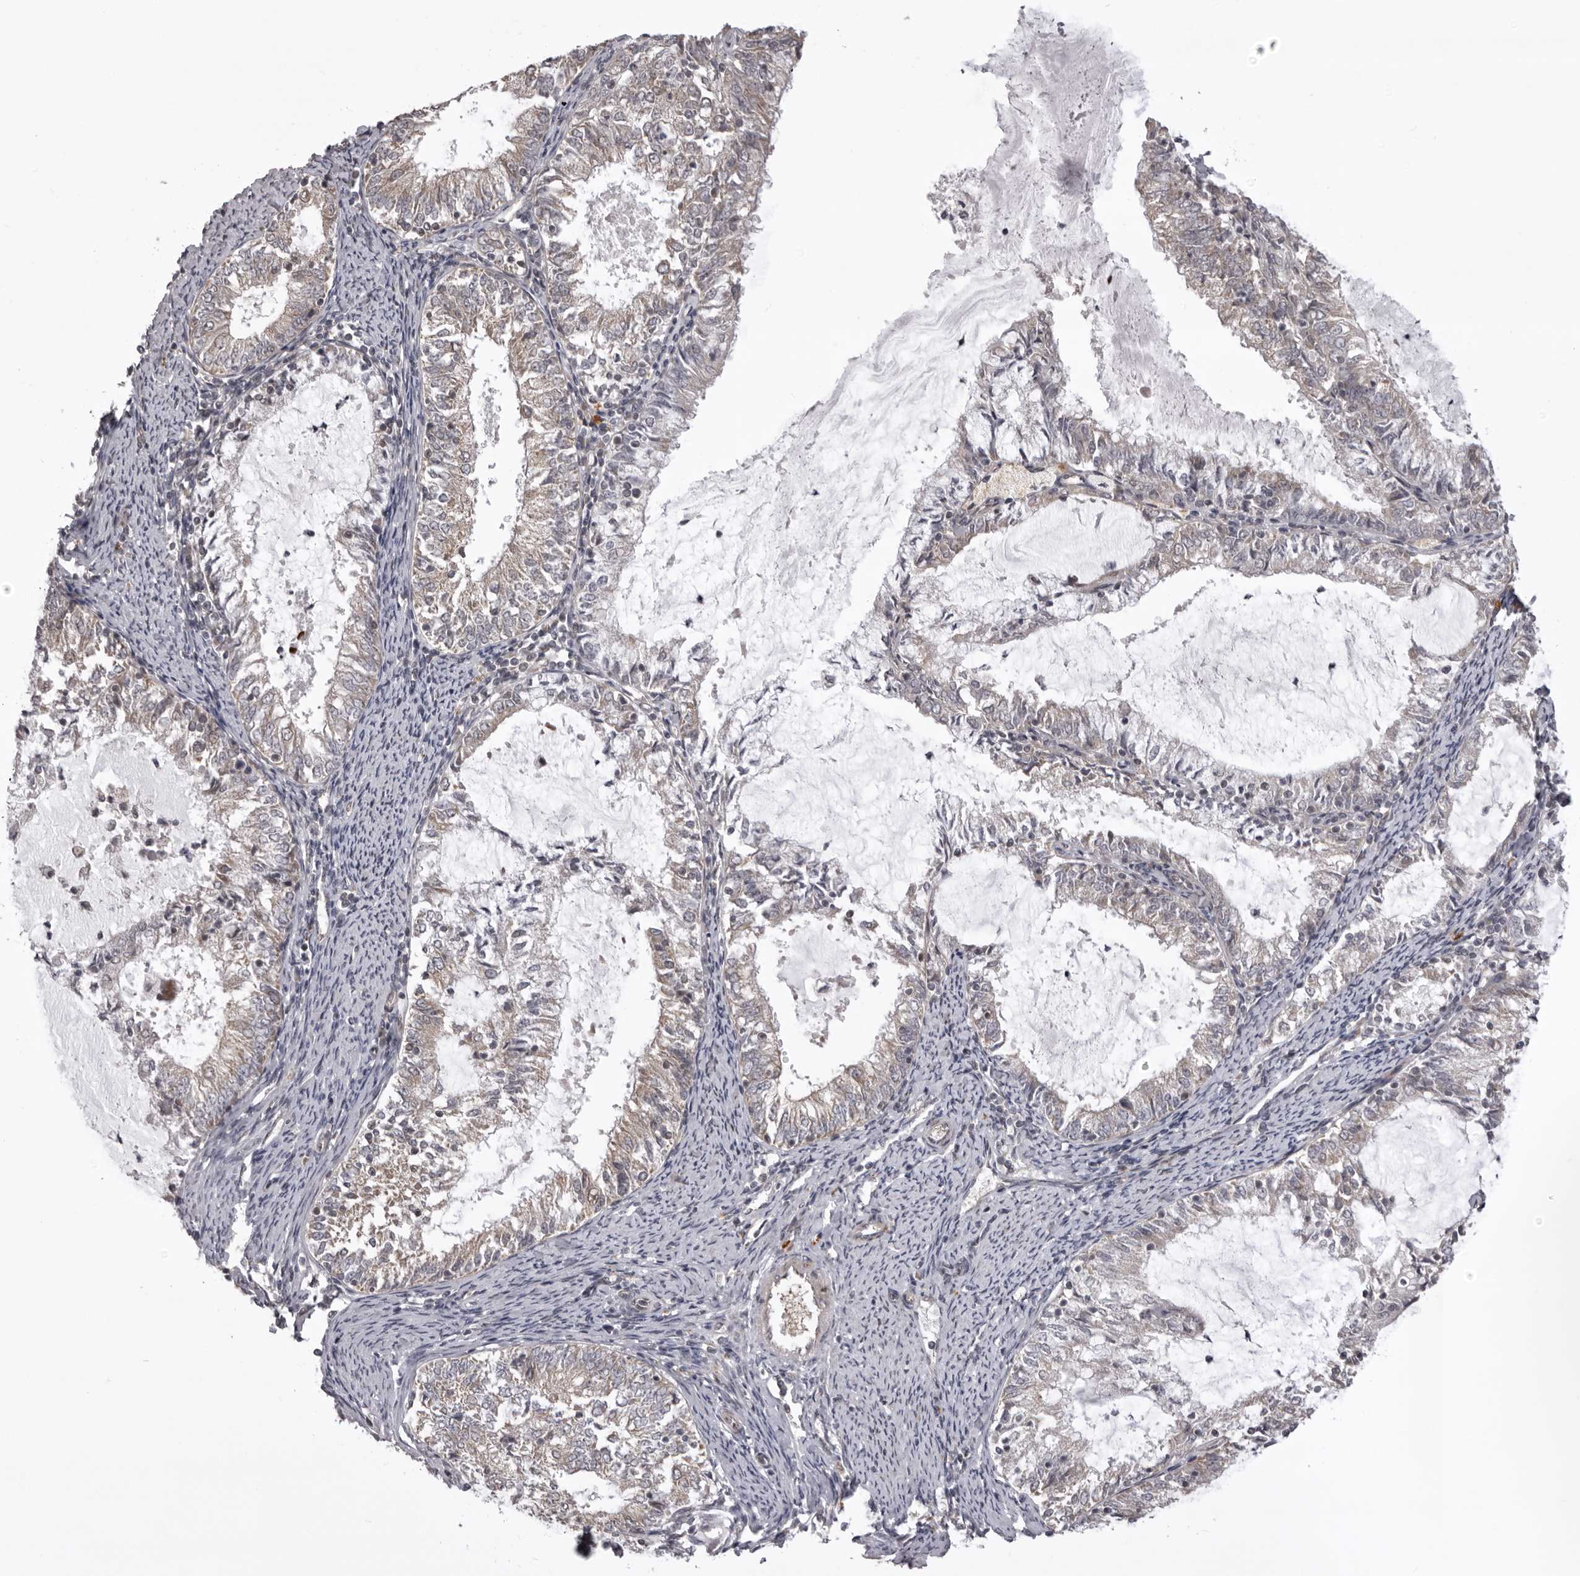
{"staining": {"intensity": "weak", "quantity": "<25%", "location": "cytoplasmic/membranous"}, "tissue": "endometrial cancer", "cell_type": "Tumor cells", "image_type": "cancer", "snomed": [{"axis": "morphology", "description": "Adenocarcinoma, NOS"}, {"axis": "topography", "description": "Endometrium"}], "caption": "Endometrial cancer (adenocarcinoma) stained for a protein using immunohistochemistry demonstrates no staining tumor cells.", "gene": "C1orf109", "patient": {"sex": "female", "age": 57}}